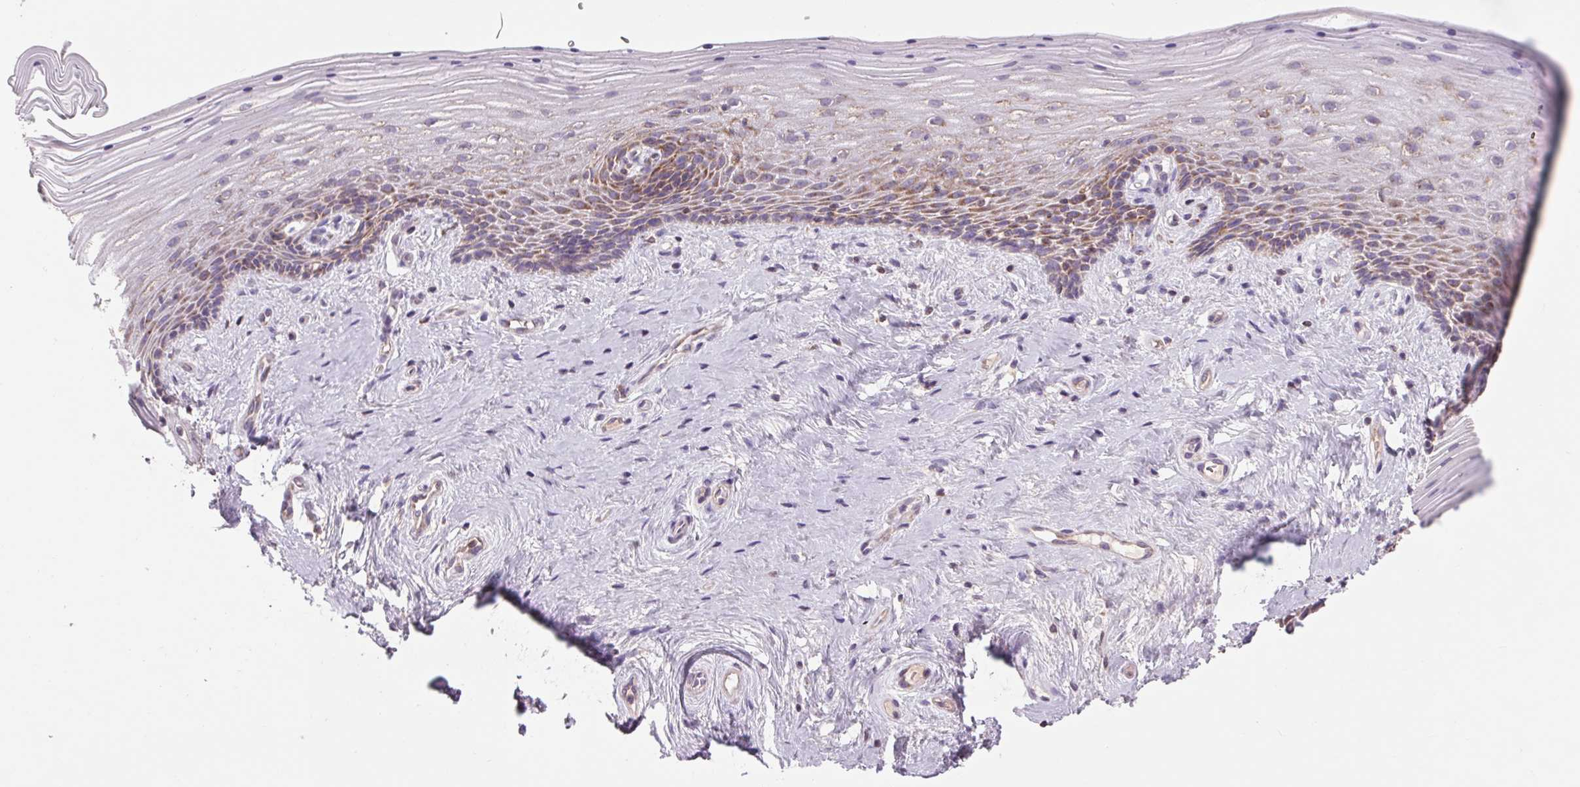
{"staining": {"intensity": "moderate", "quantity": "25%-75%", "location": "cytoplasmic/membranous"}, "tissue": "vagina", "cell_type": "Squamous epithelial cells", "image_type": "normal", "snomed": [{"axis": "morphology", "description": "Normal tissue, NOS"}, {"axis": "topography", "description": "Vagina"}], "caption": "Protein staining of normal vagina reveals moderate cytoplasmic/membranous expression in approximately 25%-75% of squamous epithelial cells. (IHC, brightfield microscopy, high magnification).", "gene": "COX6A1", "patient": {"sex": "female", "age": 45}}